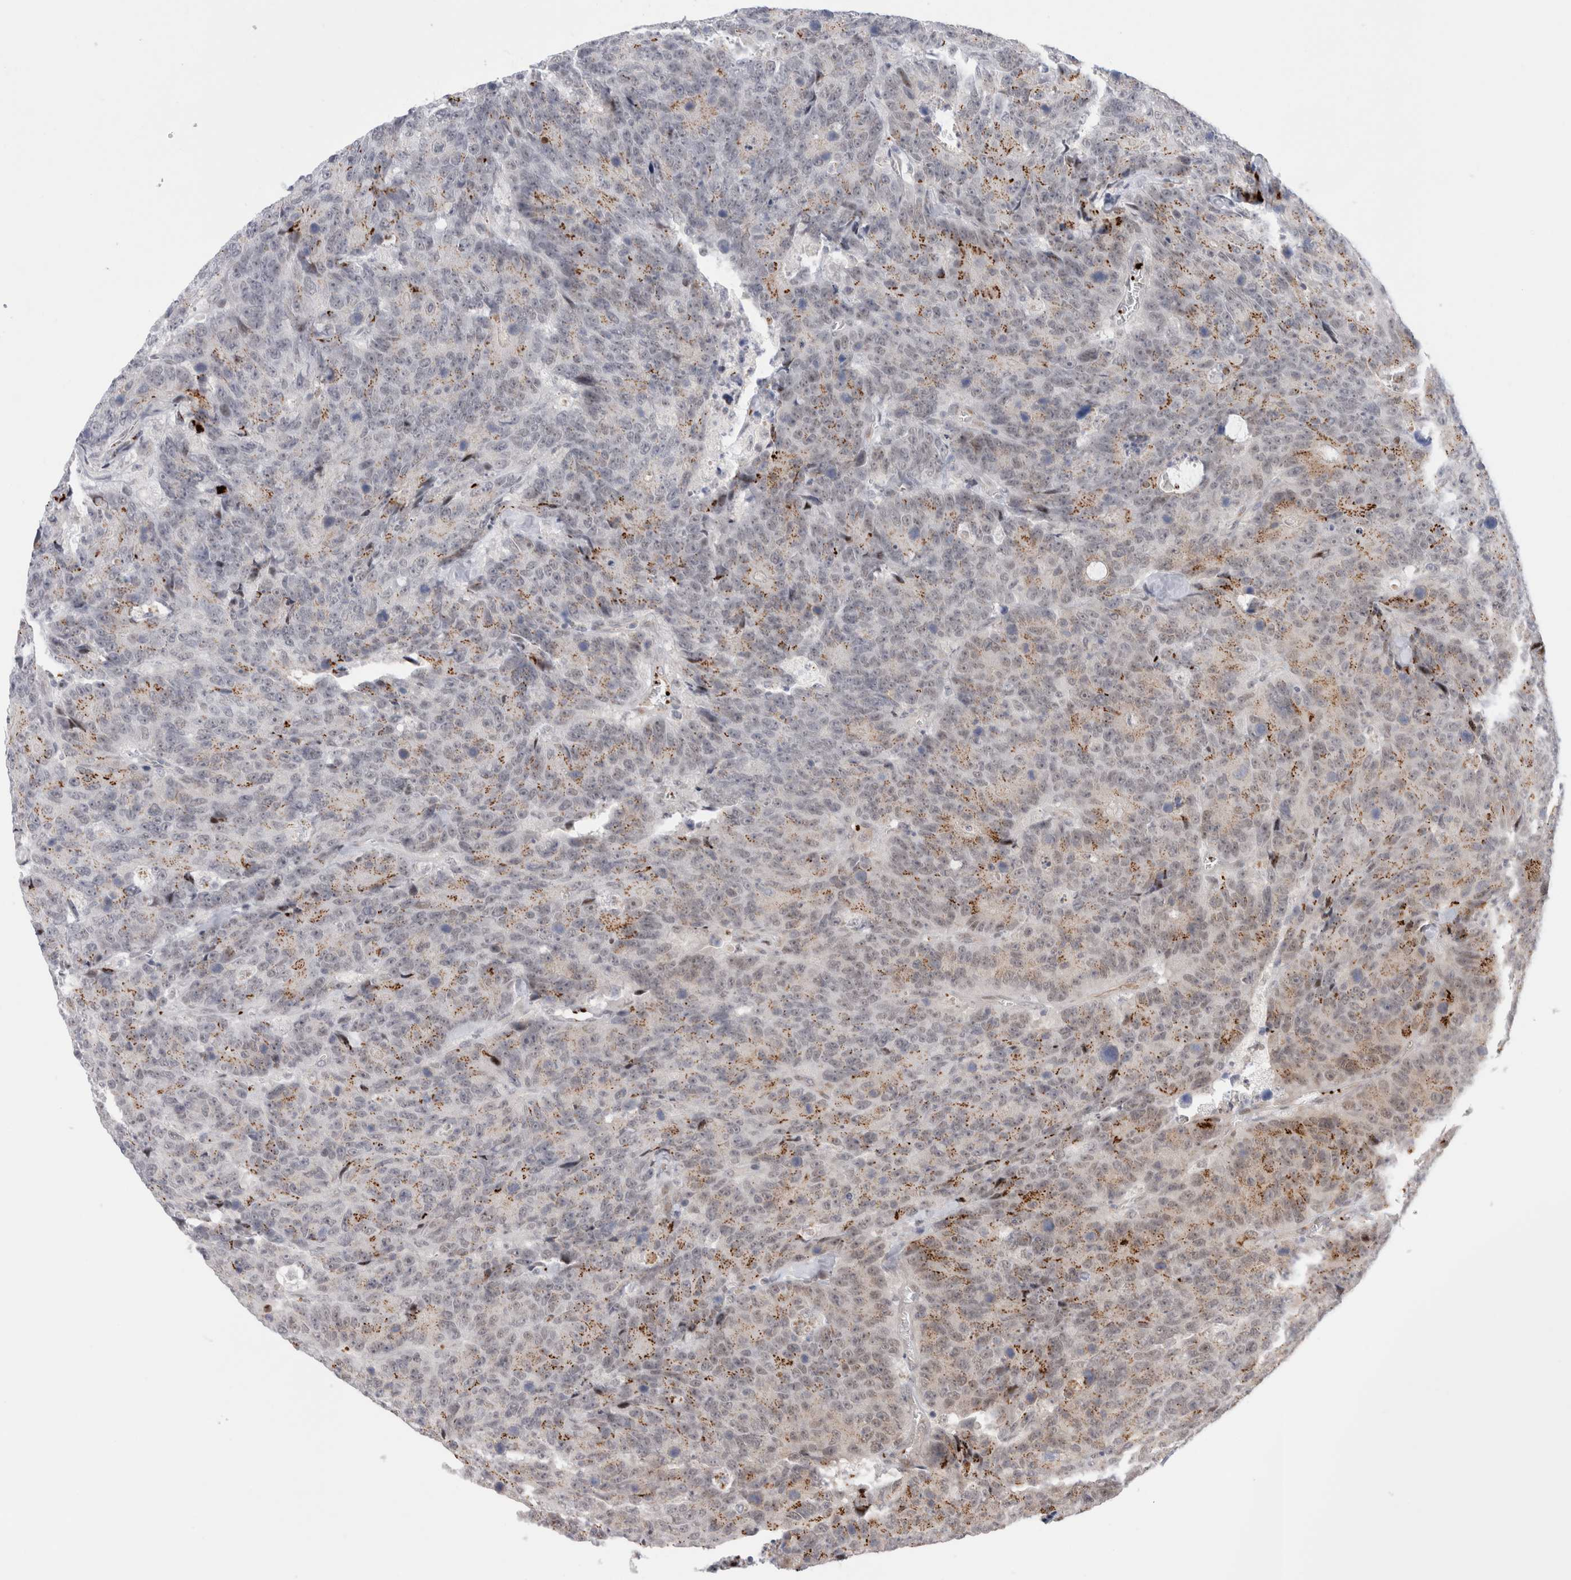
{"staining": {"intensity": "weak", "quantity": "<25%", "location": "cytoplasmic/membranous,nuclear"}, "tissue": "colorectal cancer", "cell_type": "Tumor cells", "image_type": "cancer", "snomed": [{"axis": "morphology", "description": "Adenocarcinoma, NOS"}, {"axis": "topography", "description": "Colon"}], "caption": "Immunohistochemical staining of colorectal adenocarcinoma displays no significant expression in tumor cells. Nuclei are stained in blue.", "gene": "VPS28", "patient": {"sex": "female", "age": 86}}